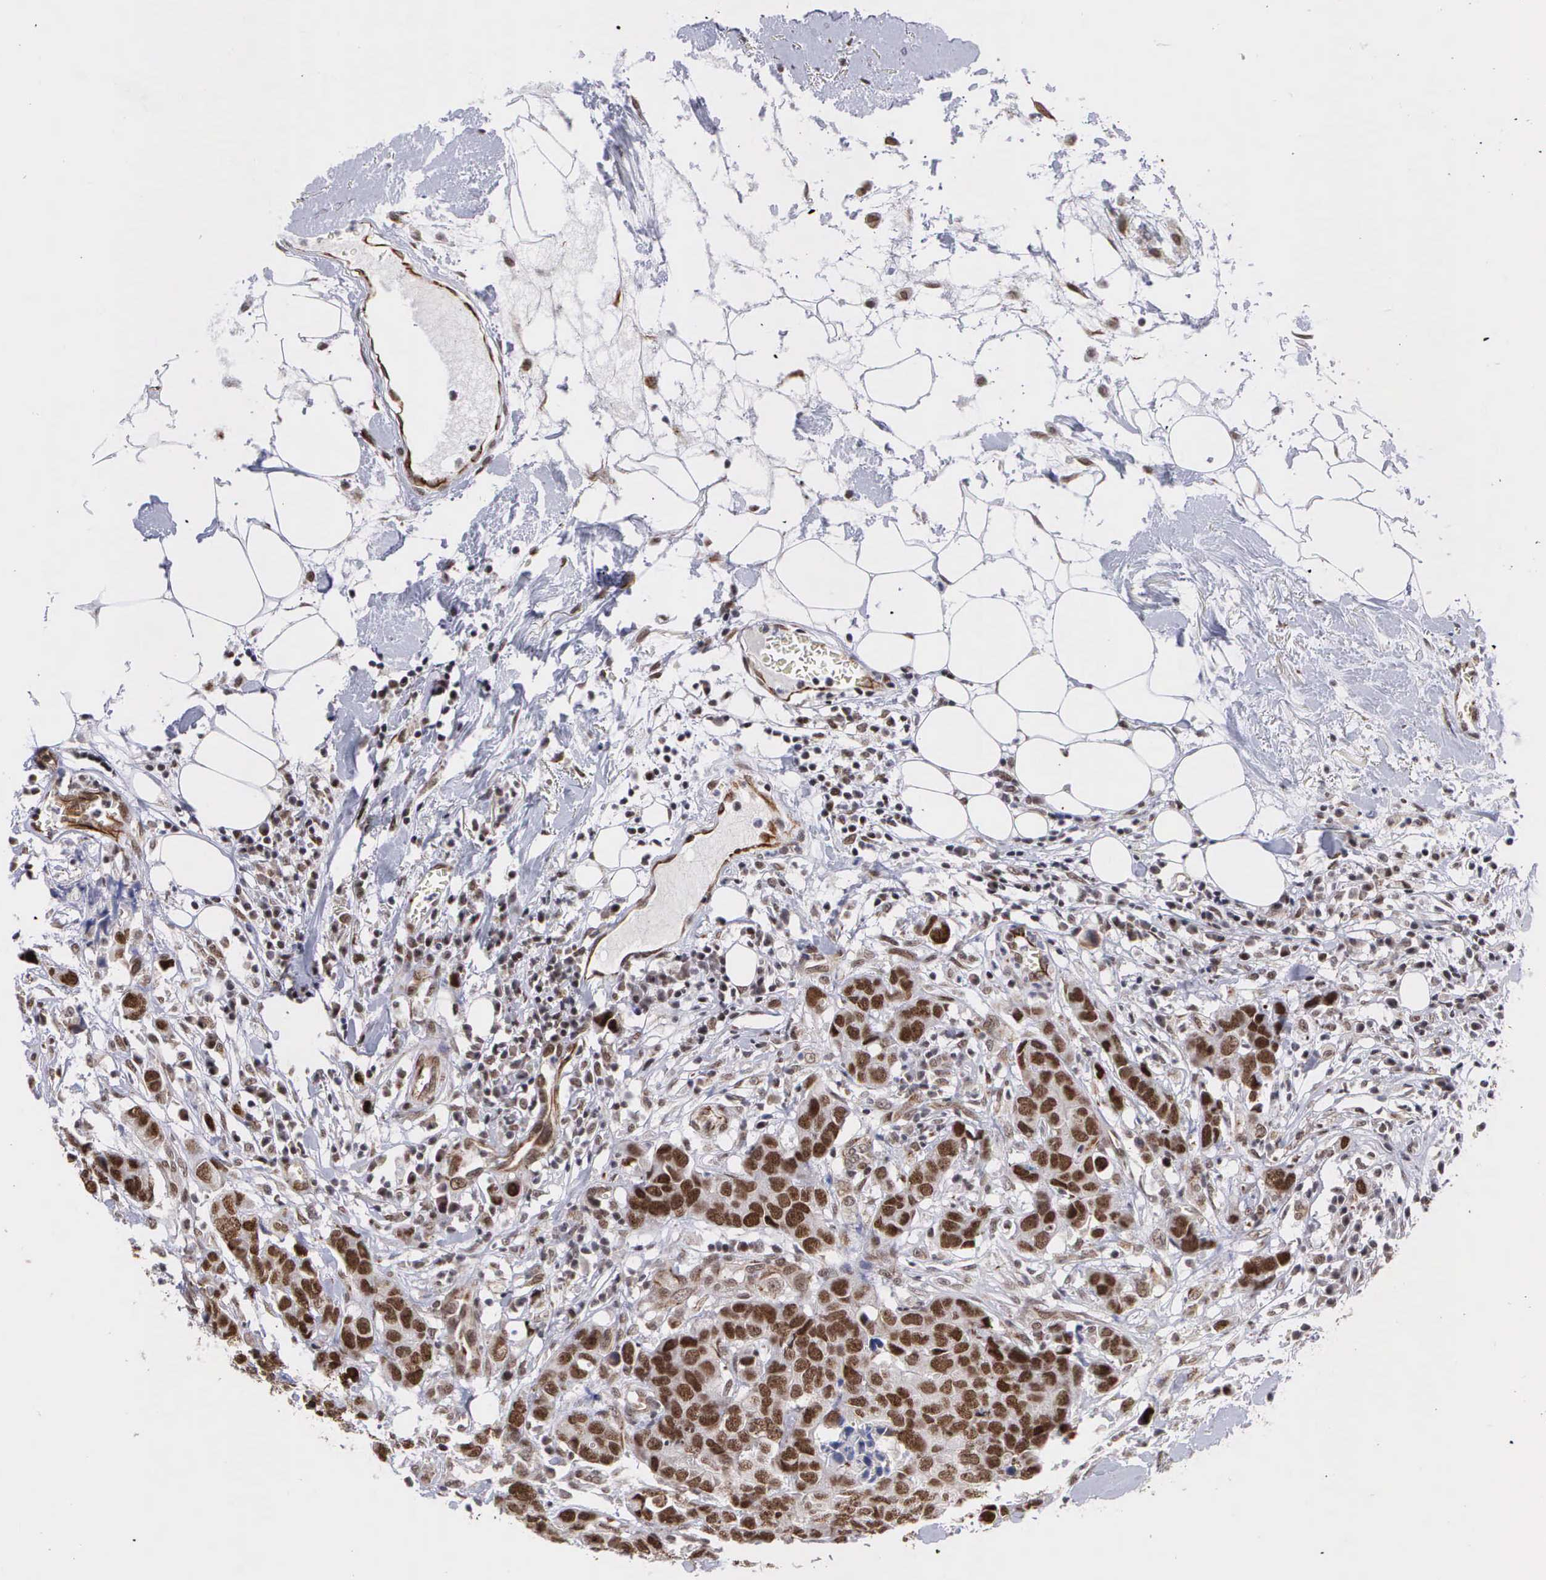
{"staining": {"intensity": "strong", "quantity": ">75%", "location": "nuclear"}, "tissue": "breast cancer", "cell_type": "Tumor cells", "image_type": "cancer", "snomed": [{"axis": "morphology", "description": "Duct carcinoma"}, {"axis": "topography", "description": "Breast"}], "caption": "Immunohistochemical staining of human breast intraductal carcinoma demonstrates high levels of strong nuclear positivity in approximately >75% of tumor cells.", "gene": "MORC2", "patient": {"sex": "female", "age": 91}}